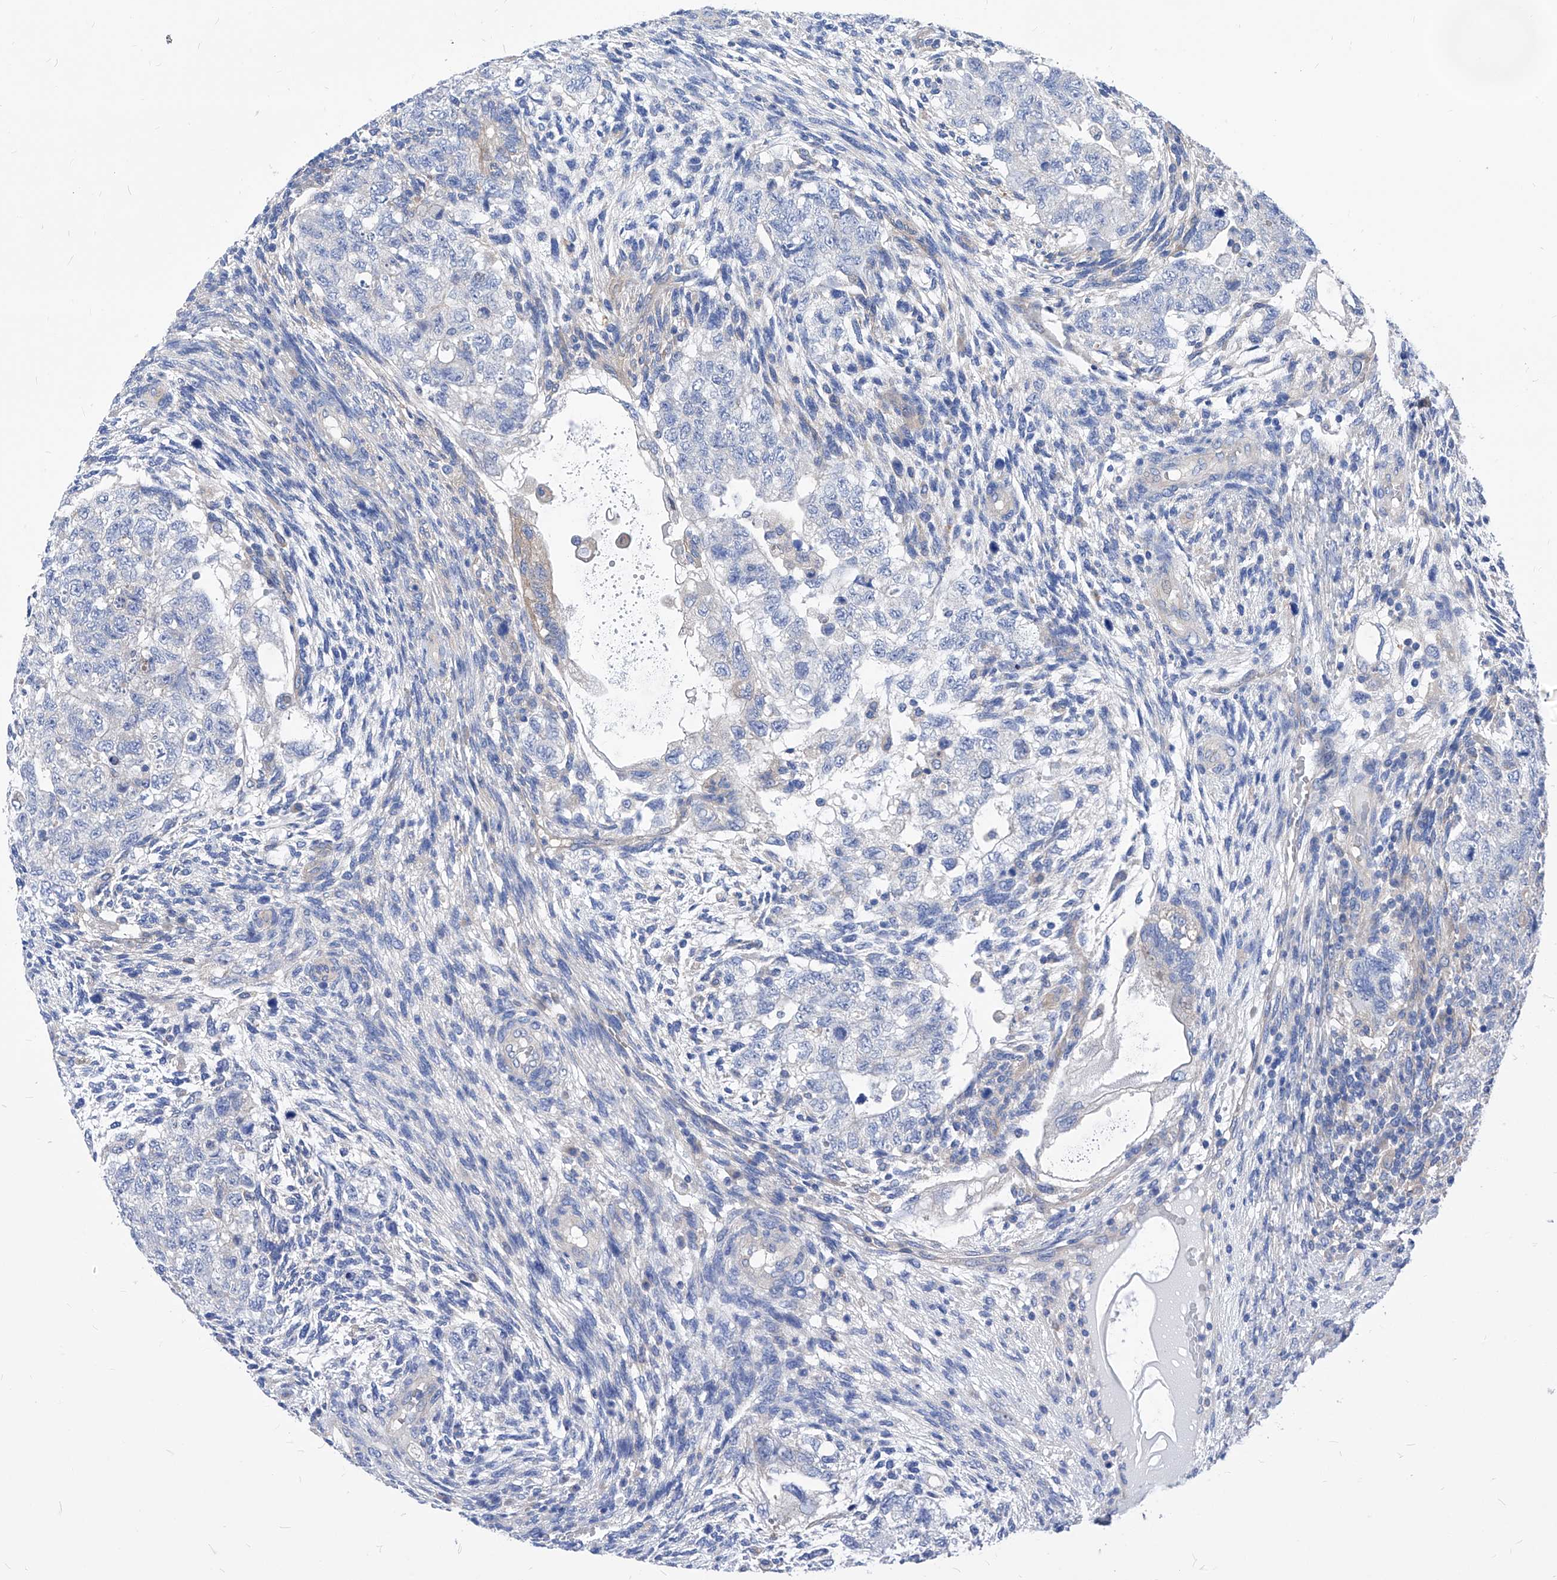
{"staining": {"intensity": "negative", "quantity": "none", "location": "none"}, "tissue": "testis cancer", "cell_type": "Tumor cells", "image_type": "cancer", "snomed": [{"axis": "morphology", "description": "Carcinoma, Embryonal, NOS"}, {"axis": "topography", "description": "Testis"}], "caption": "Tumor cells show no significant positivity in testis cancer (embryonal carcinoma).", "gene": "XPNPEP1", "patient": {"sex": "male", "age": 36}}